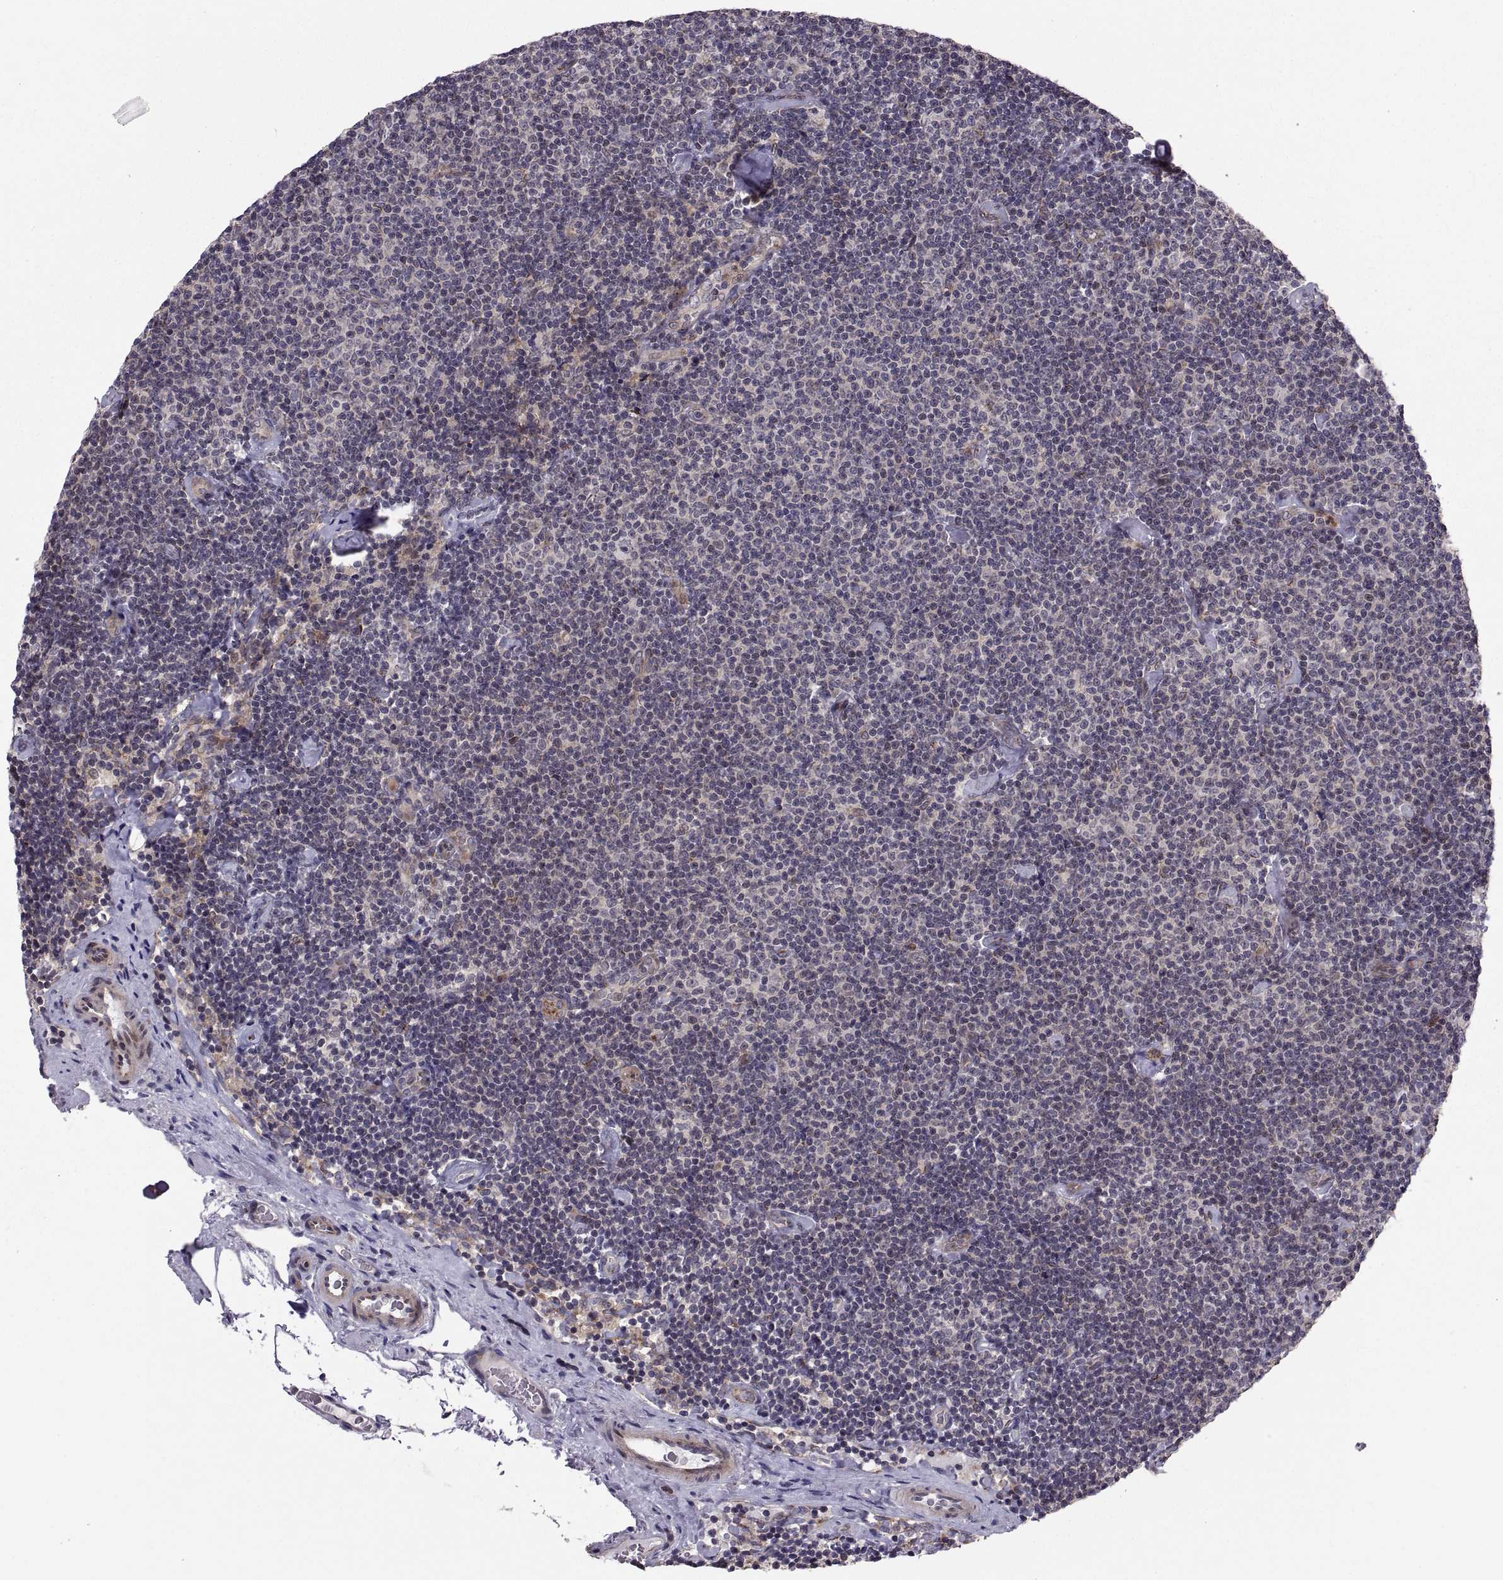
{"staining": {"intensity": "negative", "quantity": "none", "location": "none"}, "tissue": "lymphoma", "cell_type": "Tumor cells", "image_type": "cancer", "snomed": [{"axis": "morphology", "description": "Malignant lymphoma, non-Hodgkin's type, Low grade"}, {"axis": "topography", "description": "Lymph node"}], "caption": "Lymphoma was stained to show a protein in brown. There is no significant expression in tumor cells.", "gene": "TESC", "patient": {"sex": "male", "age": 81}}